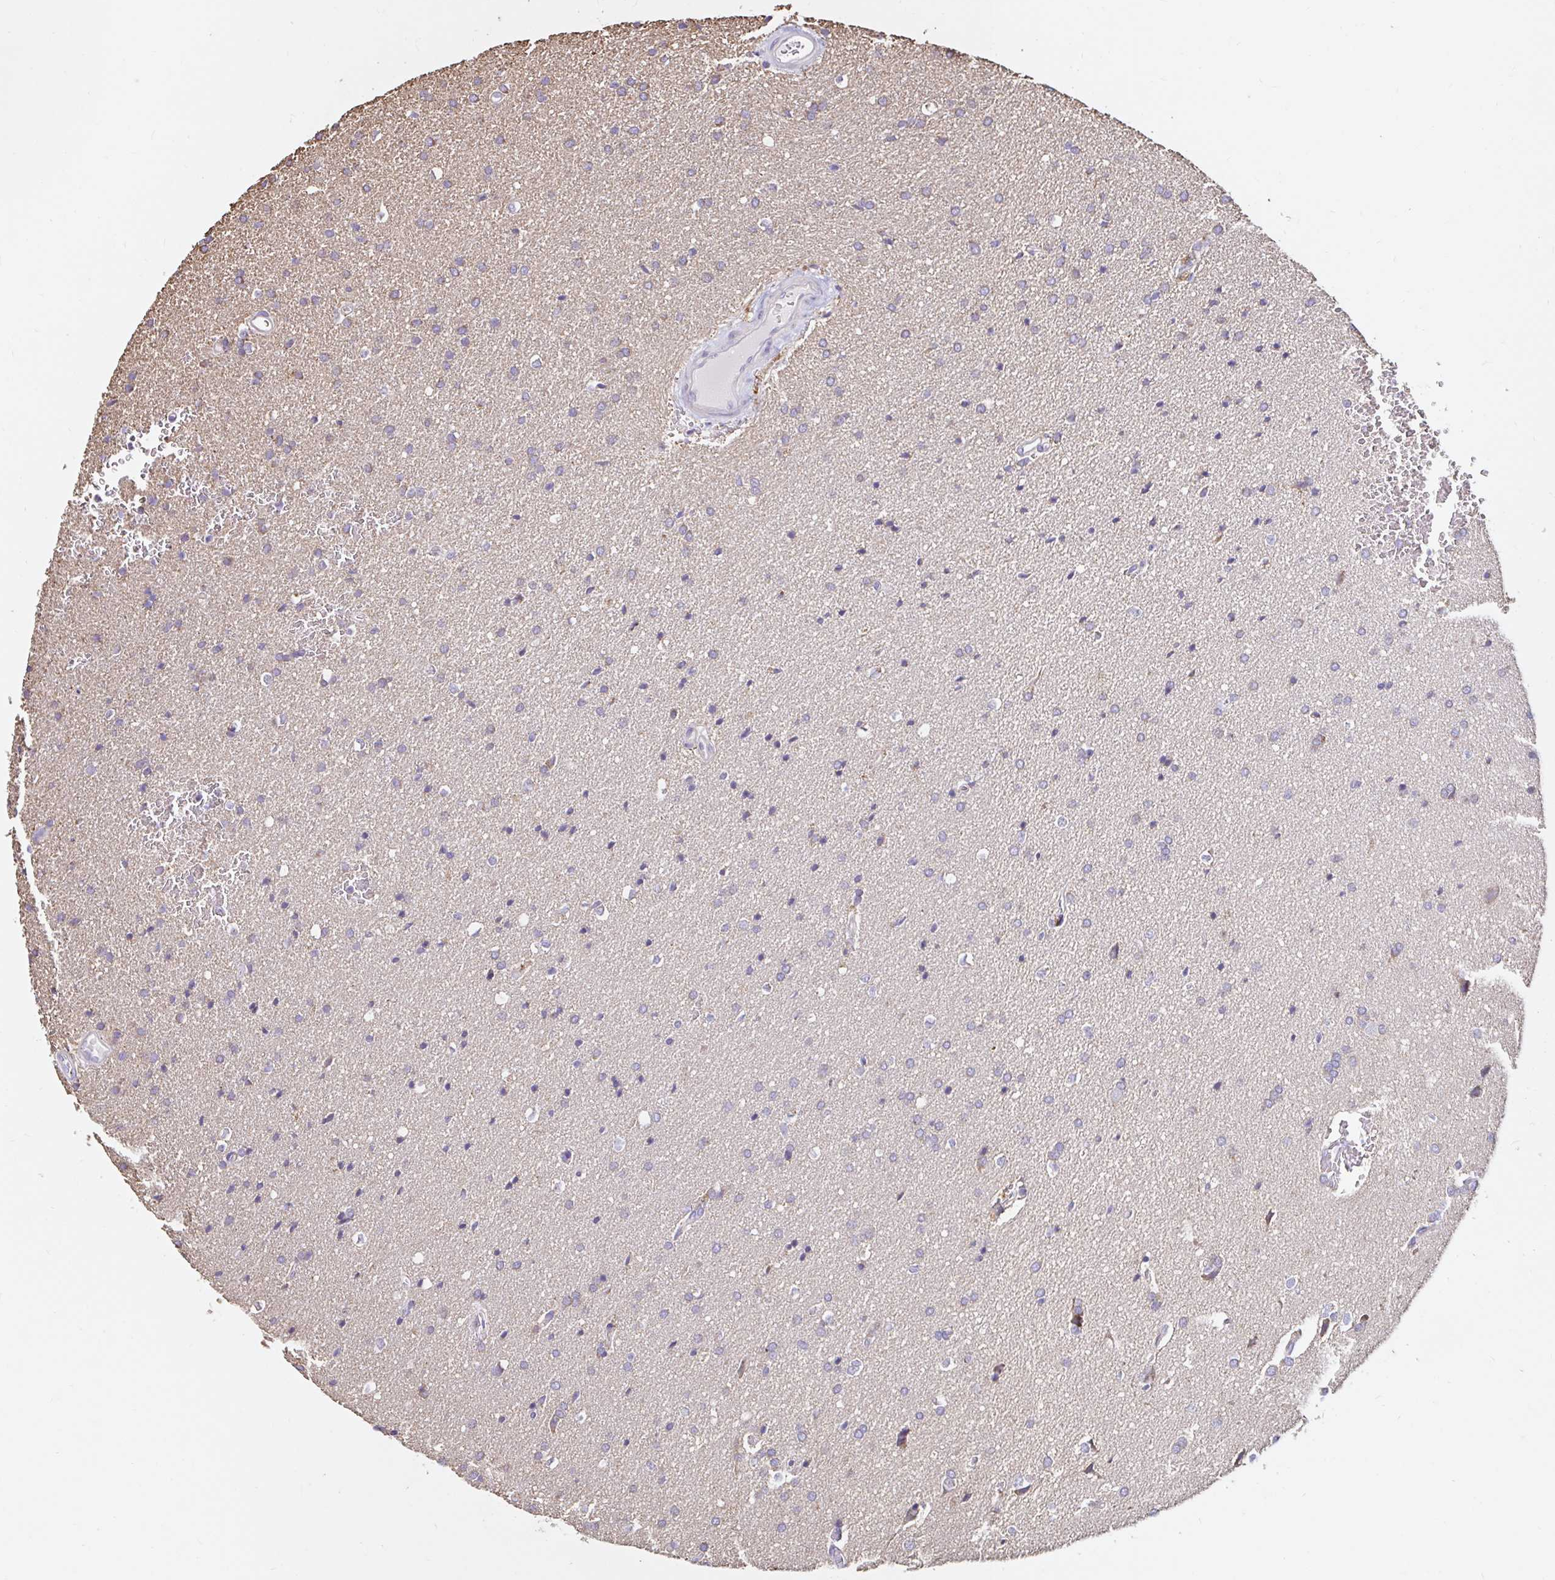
{"staining": {"intensity": "negative", "quantity": "none", "location": "none"}, "tissue": "glioma", "cell_type": "Tumor cells", "image_type": "cancer", "snomed": [{"axis": "morphology", "description": "Glioma, malignant, Low grade"}, {"axis": "topography", "description": "Brain"}], "caption": "High power microscopy micrograph of an immunohistochemistry micrograph of glioma, revealing no significant staining in tumor cells.", "gene": "MSR1", "patient": {"sex": "female", "age": 34}}